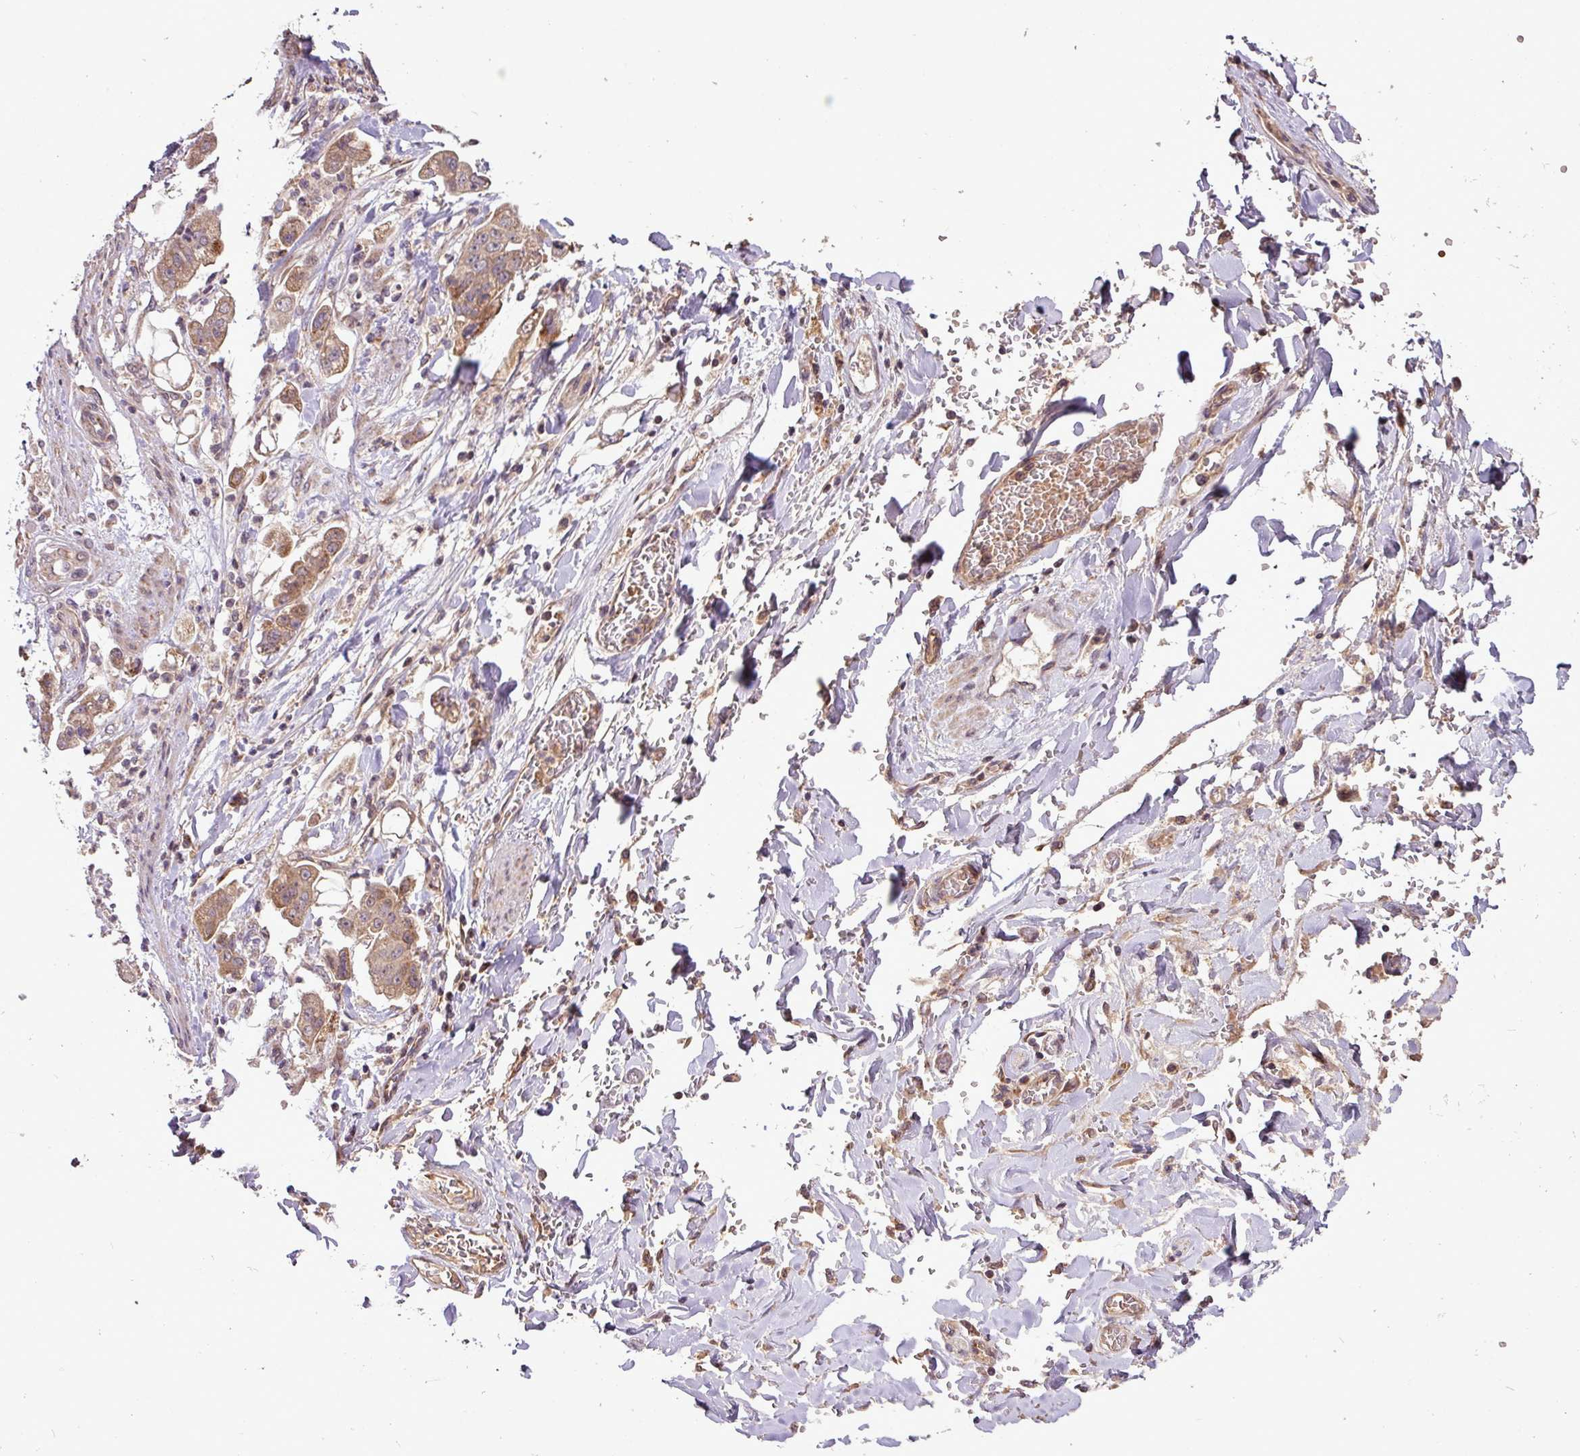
{"staining": {"intensity": "moderate", "quantity": ">75%", "location": "cytoplasmic/membranous"}, "tissue": "stomach cancer", "cell_type": "Tumor cells", "image_type": "cancer", "snomed": [{"axis": "morphology", "description": "Adenocarcinoma, NOS"}, {"axis": "topography", "description": "Stomach"}], "caption": "Immunohistochemistry (IHC) staining of stomach cancer, which exhibits medium levels of moderate cytoplasmic/membranous expression in about >75% of tumor cells indicating moderate cytoplasmic/membranous protein expression. The staining was performed using DAB (3,3'-diaminobenzidine) (brown) for protein detection and nuclei were counterstained in hematoxylin (blue).", "gene": "YPEL3", "patient": {"sex": "male", "age": 62}}